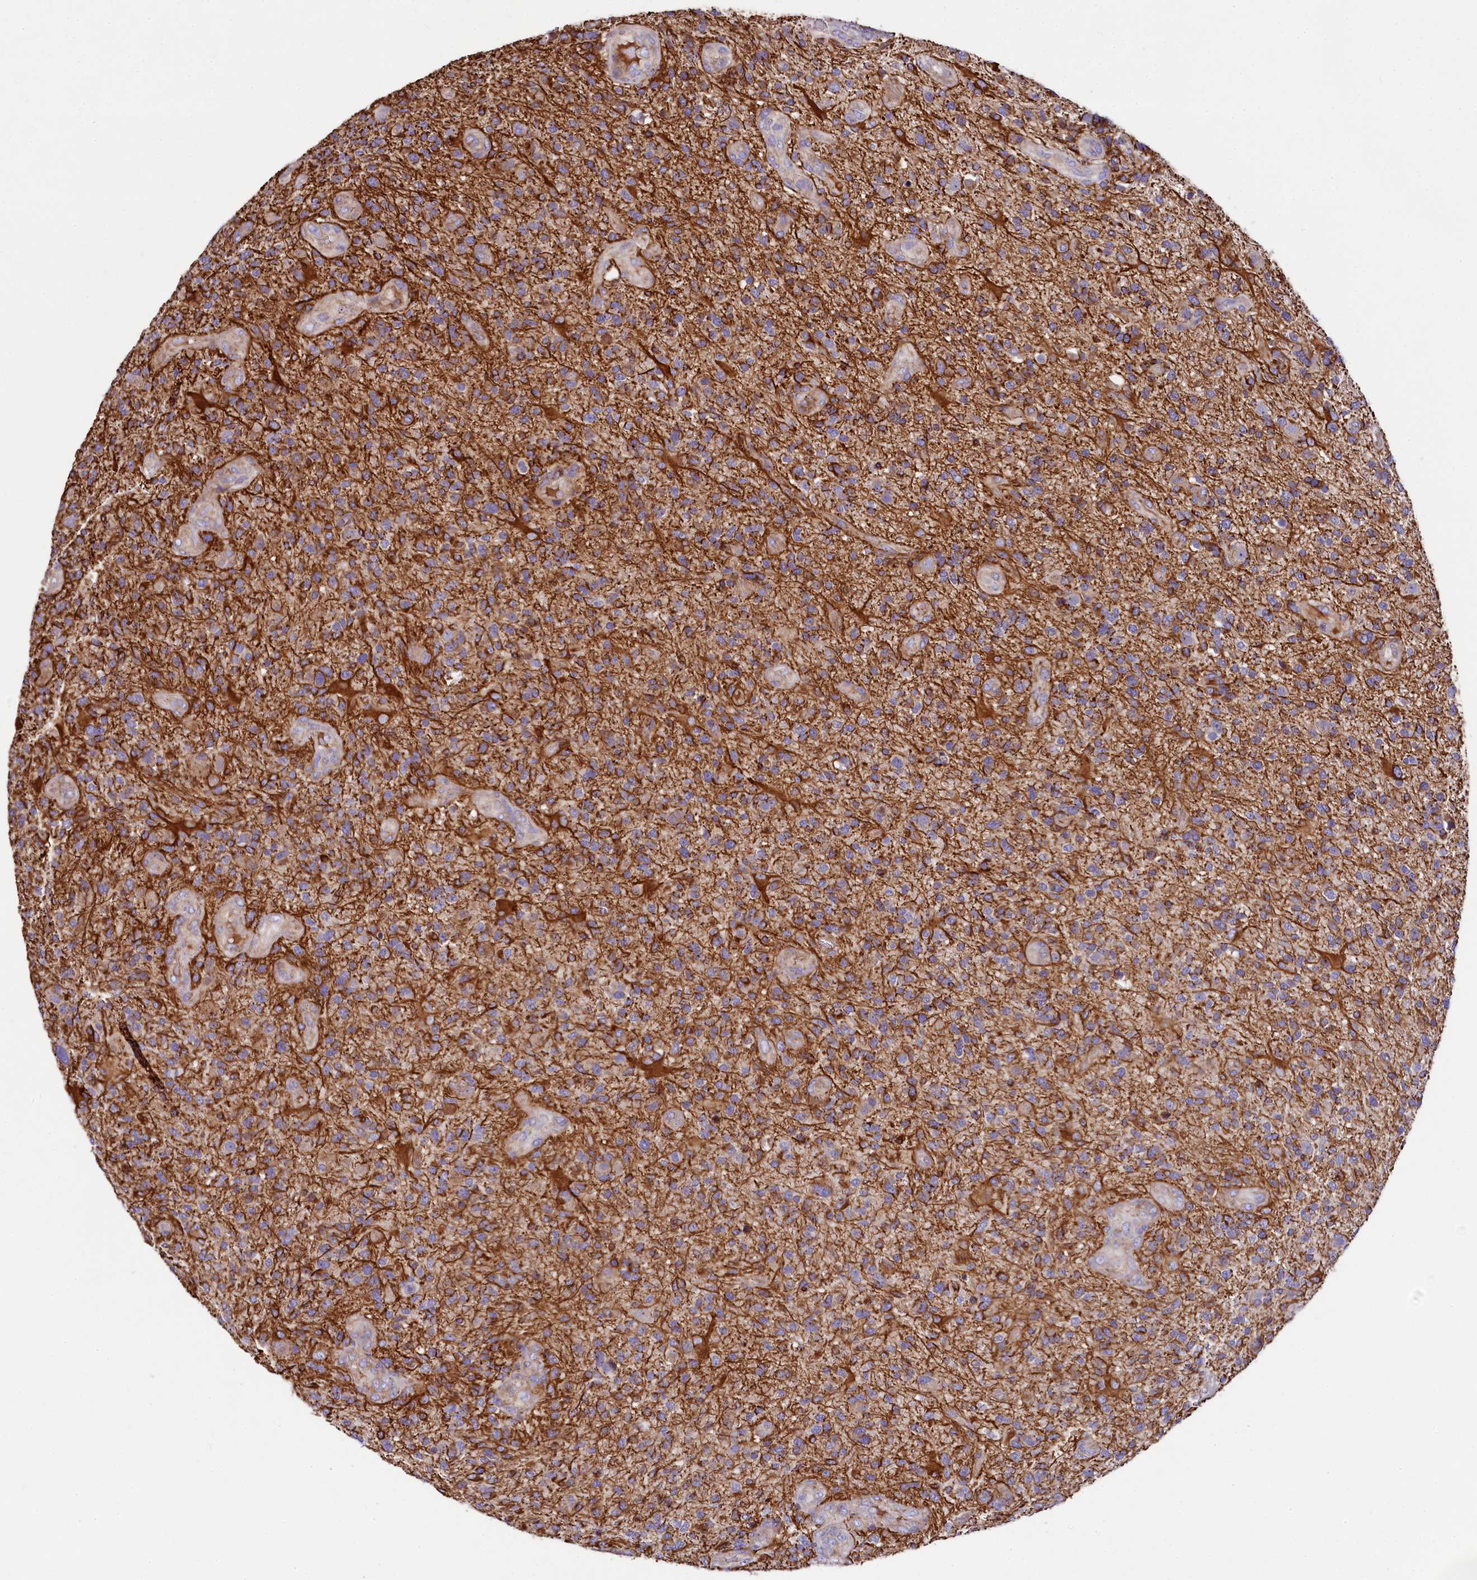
{"staining": {"intensity": "moderate", "quantity": "25%-75%", "location": "cytoplasmic/membranous"}, "tissue": "glioma", "cell_type": "Tumor cells", "image_type": "cancer", "snomed": [{"axis": "morphology", "description": "Glioma, malignant, High grade"}, {"axis": "topography", "description": "Brain"}], "caption": "Protein expression by immunohistochemistry exhibits moderate cytoplasmic/membranous expression in about 25%-75% of tumor cells in malignant glioma (high-grade).", "gene": "CLYBL", "patient": {"sex": "male", "age": 47}}